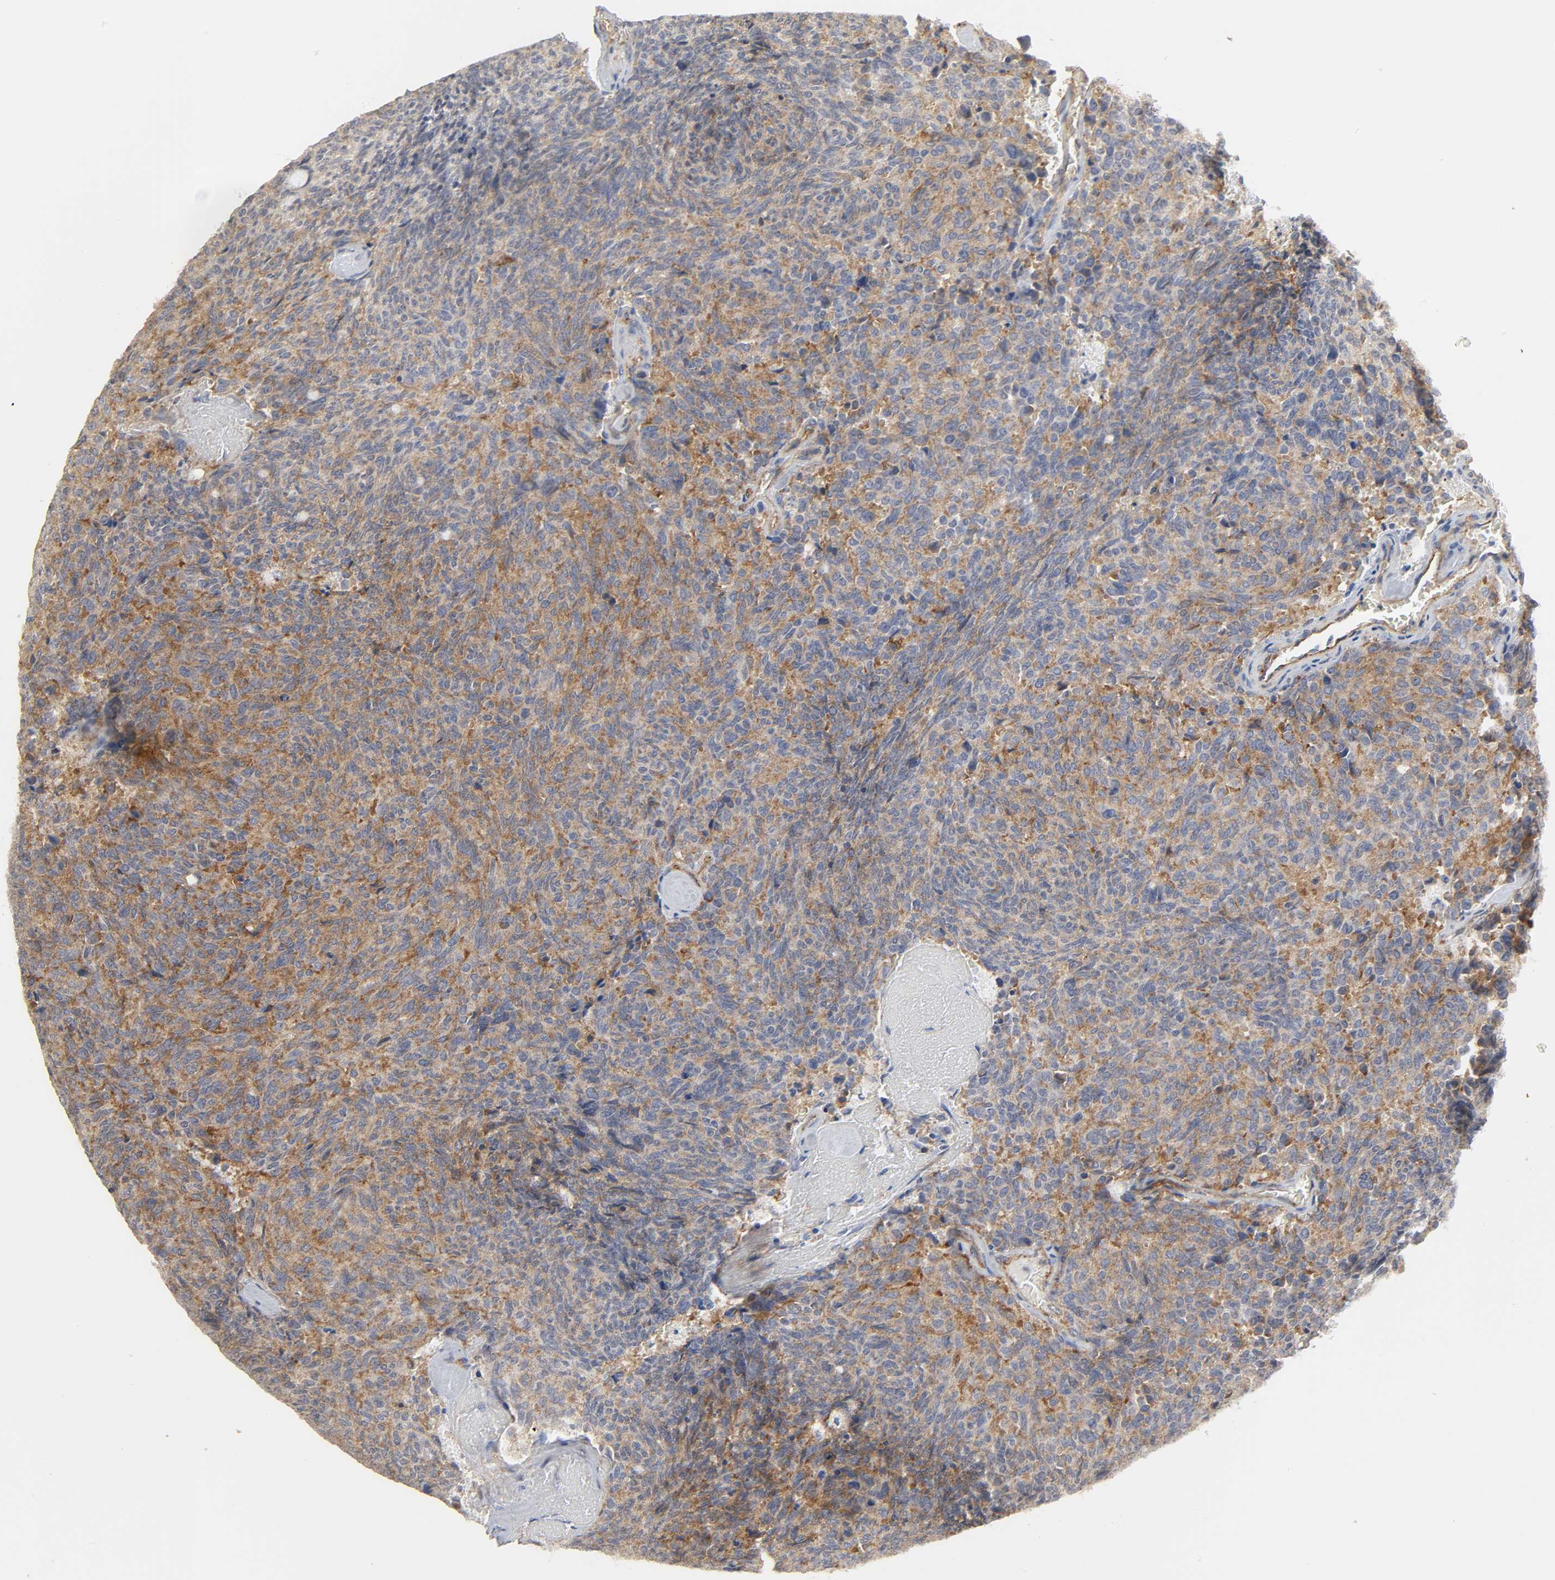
{"staining": {"intensity": "strong", "quantity": ">75%", "location": "cytoplasmic/membranous"}, "tissue": "carcinoid", "cell_type": "Tumor cells", "image_type": "cancer", "snomed": [{"axis": "morphology", "description": "Carcinoid, malignant, NOS"}, {"axis": "topography", "description": "Pancreas"}], "caption": "Immunohistochemistry (IHC) micrograph of neoplastic tissue: carcinoid (malignant) stained using IHC shows high levels of strong protein expression localized specifically in the cytoplasmic/membranous of tumor cells, appearing as a cytoplasmic/membranous brown color.", "gene": "SH3GLB1", "patient": {"sex": "female", "age": 54}}